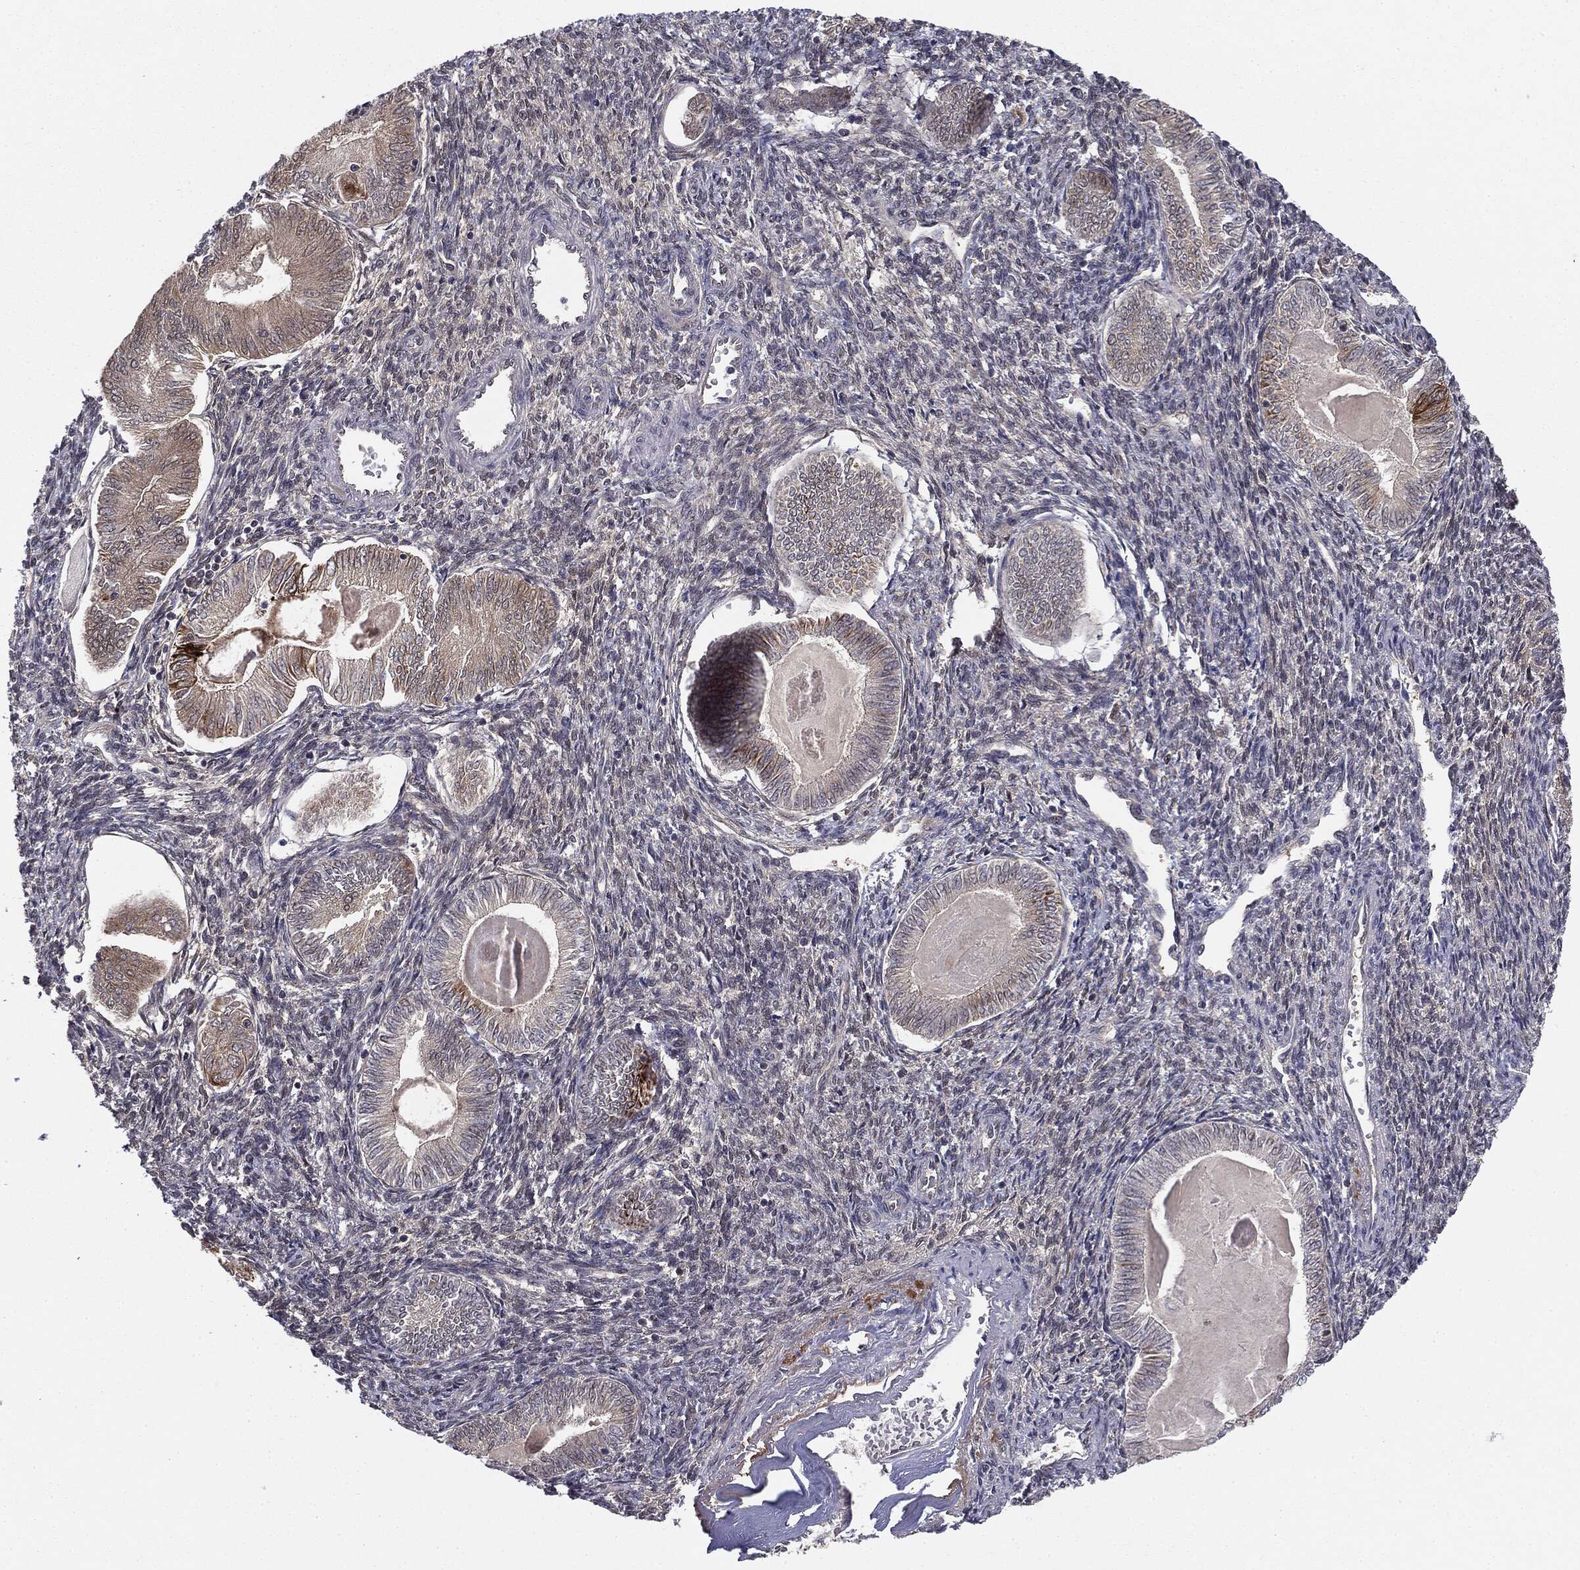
{"staining": {"intensity": "moderate", "quantity": ">75%", "location": "cytoplasmic/membranous"}, "tissue": "endometrial cancer", "cell_type": "Tumor cells", "image_type": "cancer", "snomed": [{"axis": "morphology", "description": "Carcinoma, NOS"}, {"axis": "topography", "description": "Uterus"}], "caption": "A high-resolution histopathology image shows immunohistochemistry staining of endometrial cancer, which displays moderate cytoplasmic/membranous positivity in about >75% of tumor cells.", "gene": "KRT7", "patient": {"sex": "female", "age": 76}}